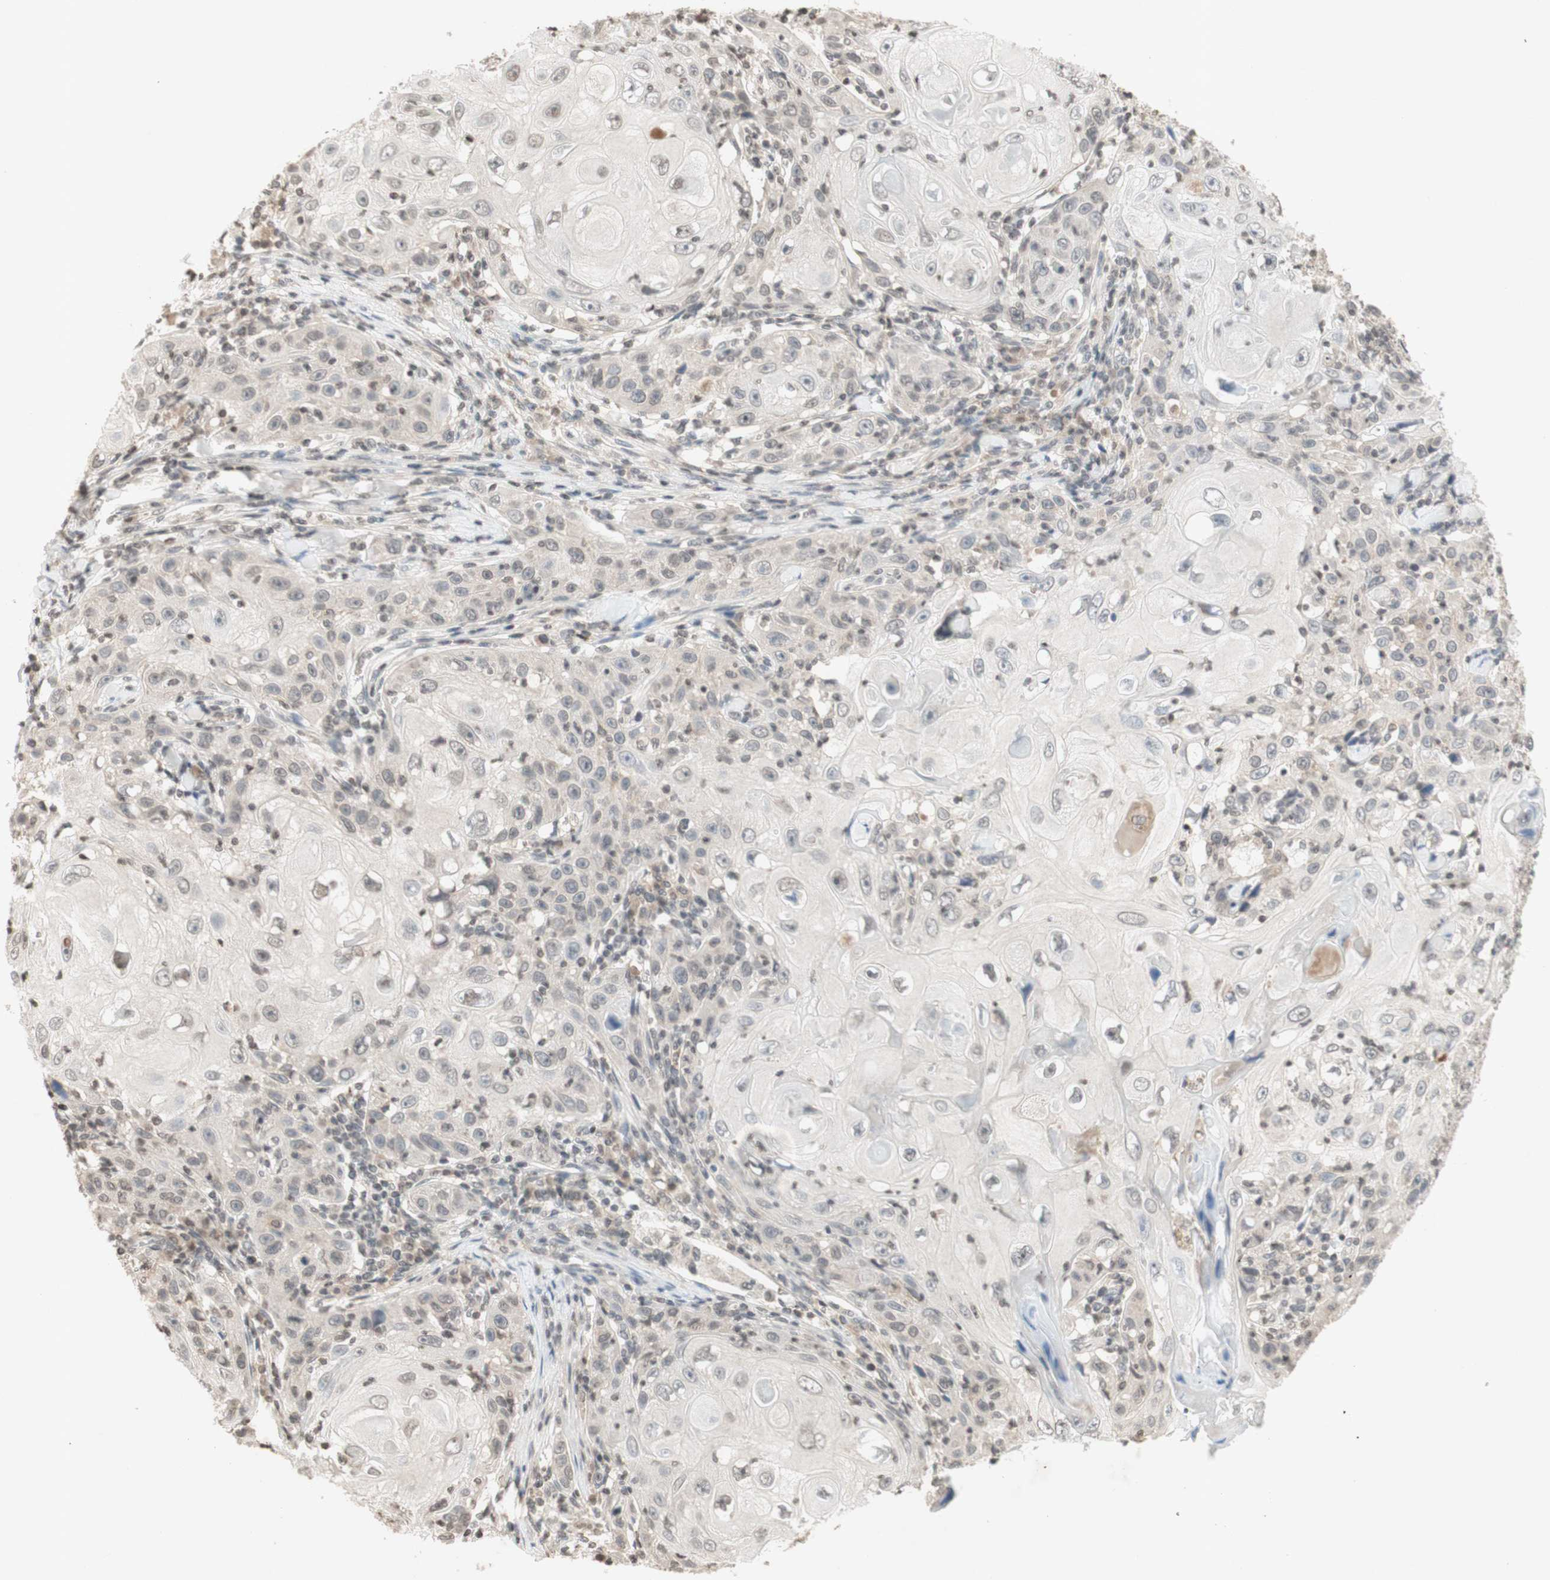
{"staining": {"intensity": "negative", "quantity": "none", "location": "none"}, "tissue": "skin cancer", "cell_type": "Tumor cells", "image_type": "cancer", "snomed": [{"axis": "morphology", "description": "Squamous cell carcinoma, NOS"}, {"axis": "topography", "description": "Skin"}], "caption": "Immunohistochemical staining of human squamous cell carcinoma (skin) demonstrates no significant expression in tumor cells.", "gene": "GLI1", "patient": {"sex": "female", "age": 88}}